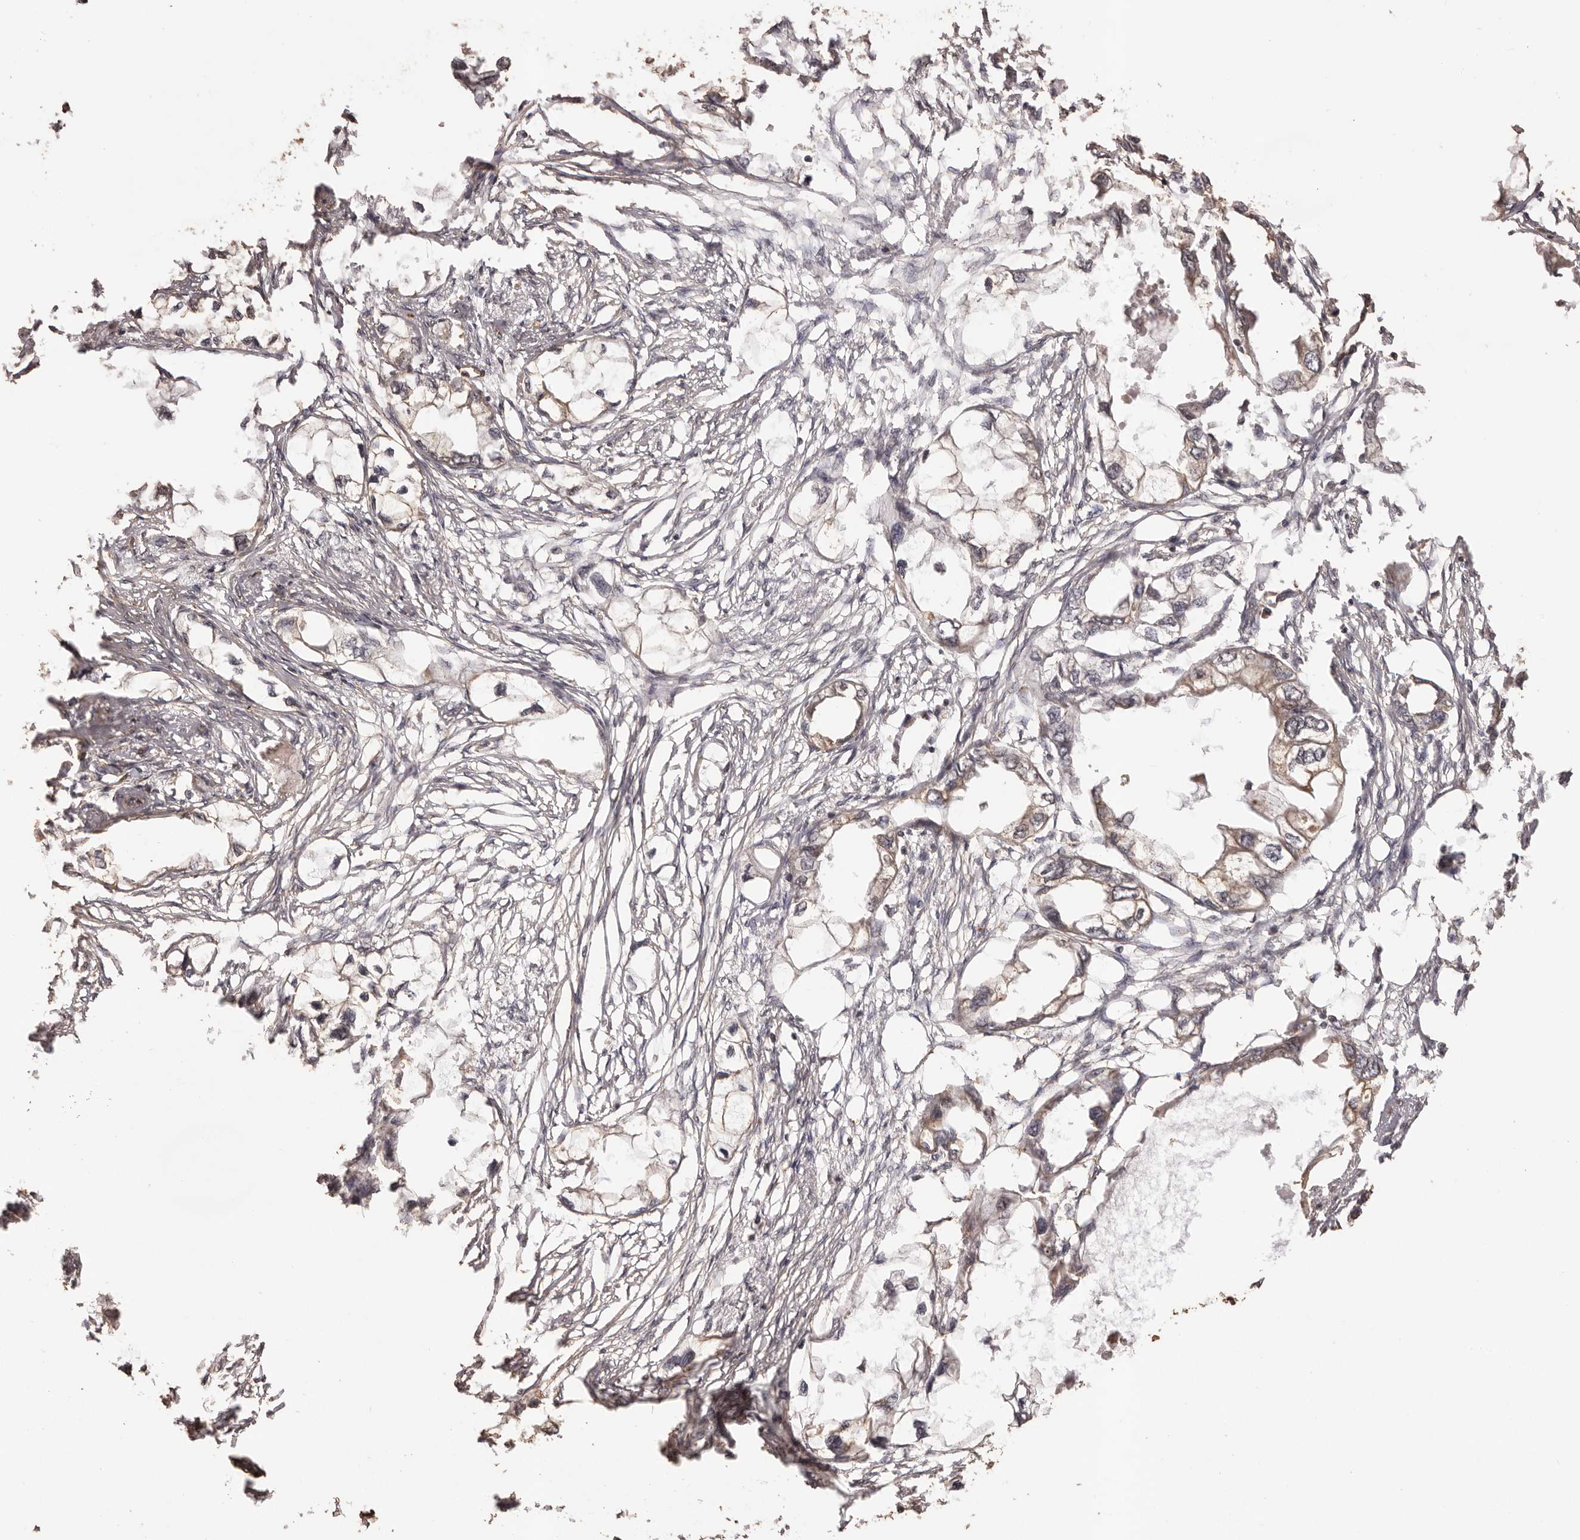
{"staining": {"intensity": "weak", "quantity": "25%-75%", "location": "cytoplasmic/membranous"}, "tissue": "endometrial cancer", "cell_type": "Tumor cells", "image_type": "cancer", "snomed": [{"axis": "morphology", "description": "Adenocarcinoma, NOS"}, {"axis": "morphology", "description": "Adenocarcinoma, metastatic, NOS"}, {"axis": "topography", "description": "Adipose tissue"}, {"axis": "topography", "description": "Endometrium"}], "caption": "A photomicrograph of endometrial cancer stained for a protein displays weak cytoplasmic/membranous brown staining in tumor cells. The protein is shown in brown color, while the nuclei are stained blue.", "gene": "UBR2", "patient": {"sex": "female", "age": 67}}